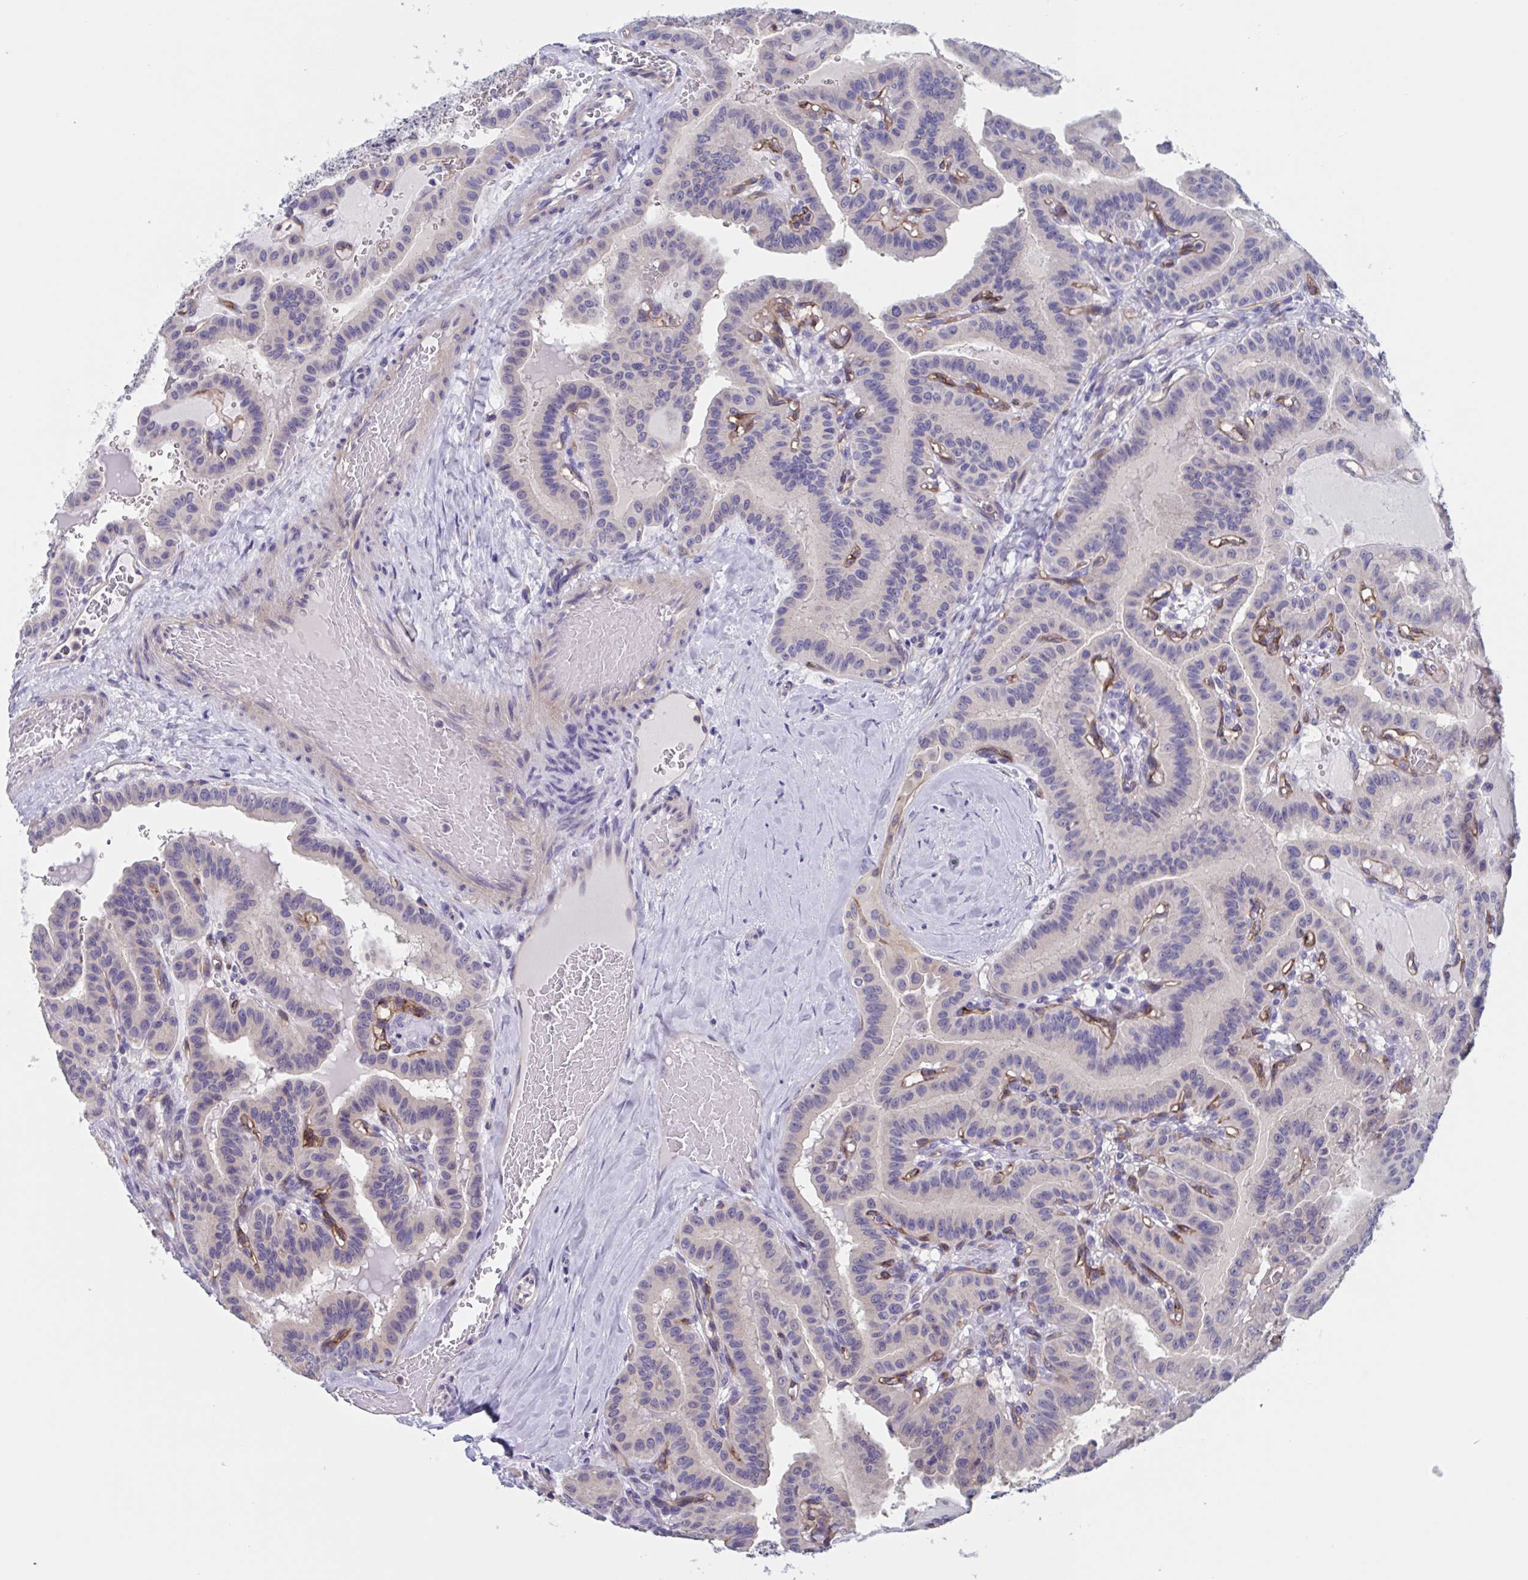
{"staining": {"intensity": "negative", "quantity": "none", "location": "none"}, "tissue": "thyroid cancer", "cell_type": "Tumor cells", "image_type": "cancer", "snomed": [{"axis": "morphology", "description": "Papillary adenocarcinoma, NOS"}, {"axis": "topography", "description": "Thyroid gland"}], "caption": "There is no significant staining in tumor cells of thyroid papillary adenocarcinoma.", "gene": "ST14", "patient": {"sex": "male", "age": 87}}